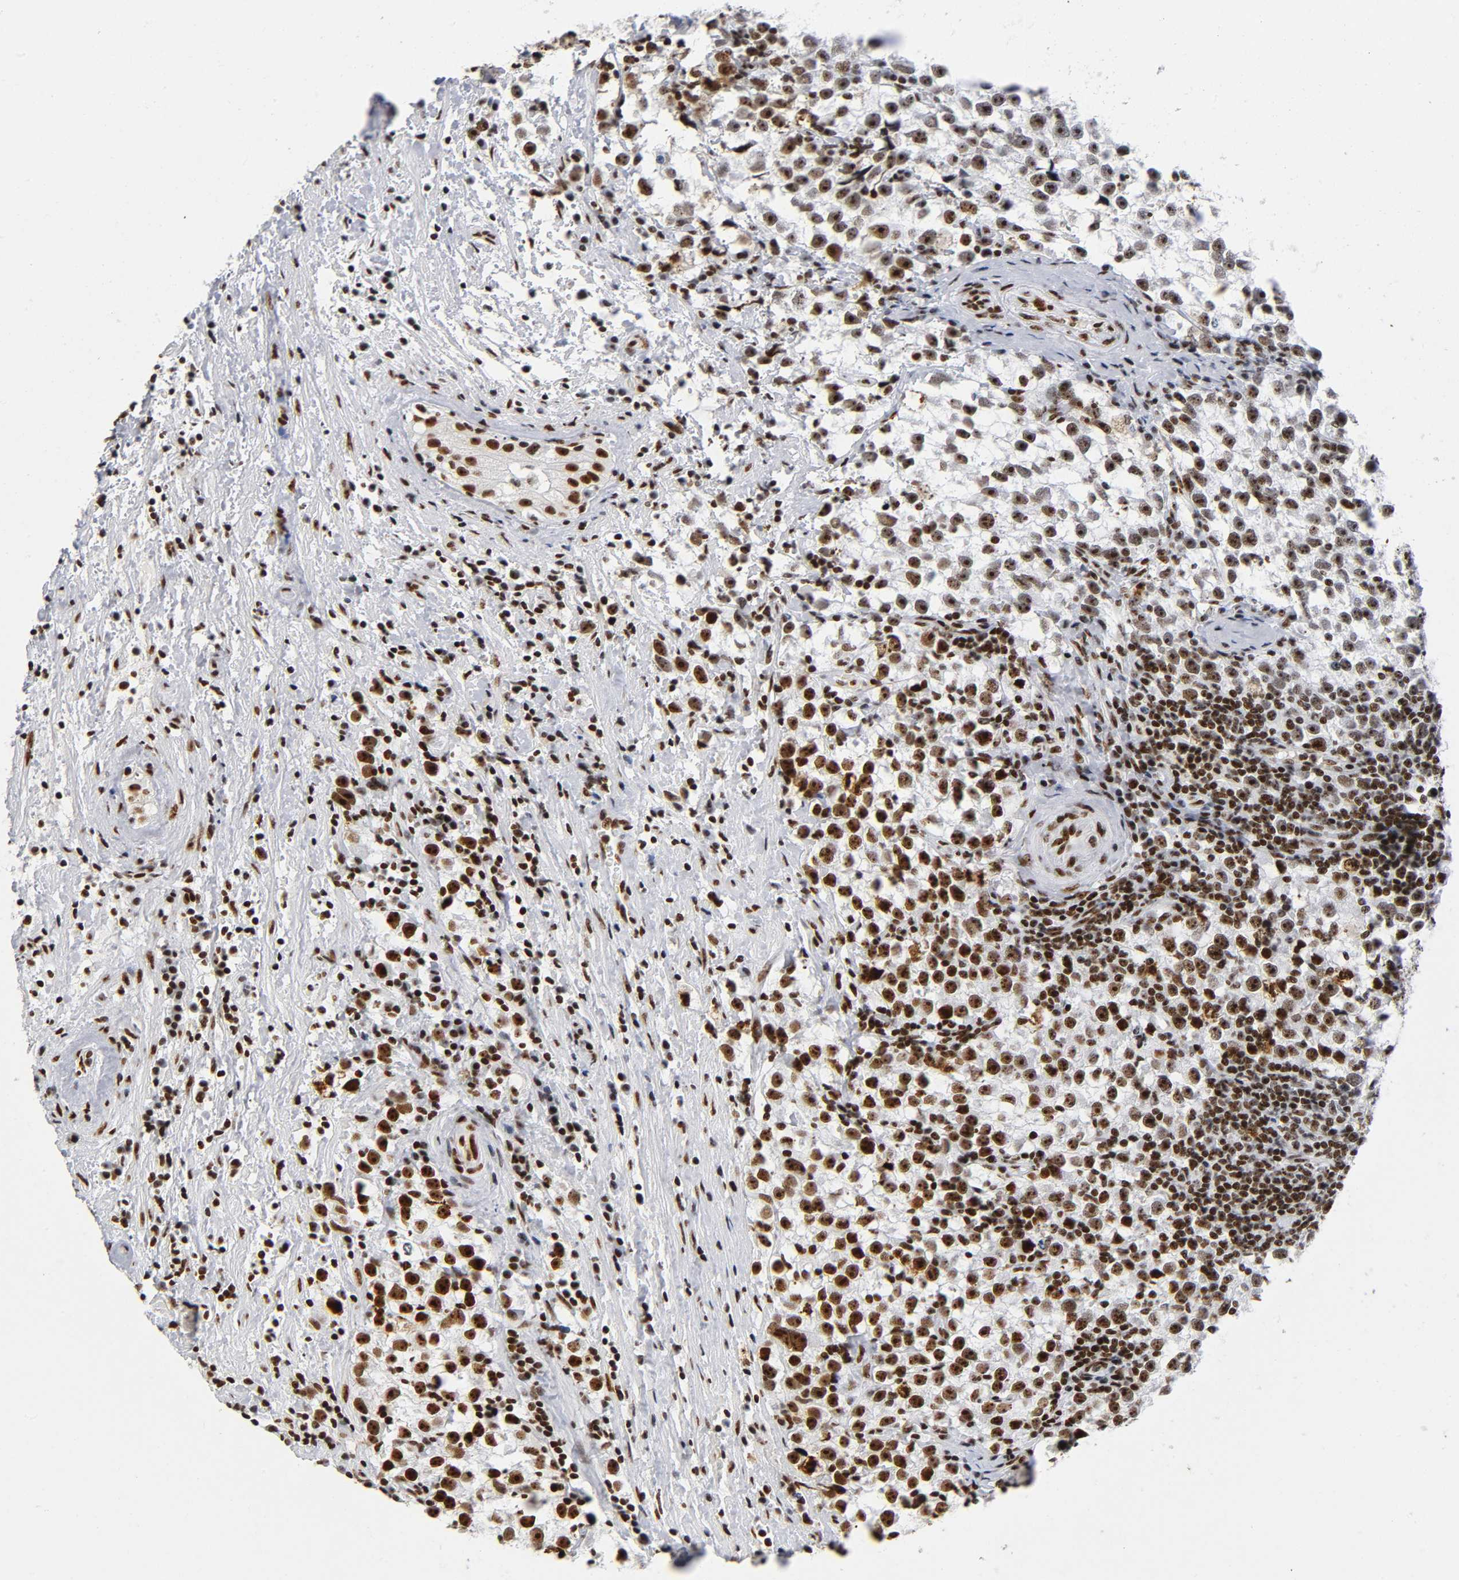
{"staining": {"intensity": "strong", "quantity": ">75%", "location": "nuclear"}, "tissue": "testis cancer", "cell_type": "Tumor cells", "image_type": "cancer", "snomed": [{"axis": "morphology", "description": "Seminoma, NOS"}, {"axis": "topography", "description": "Testis"}], "caption": "A photomicrograph of testis cancer stained for a protein exhibits strong nuclear brown staining in tumor cells. Immunohistochemistry (ihc) stains the protein of interest in brown and the nuclei are stained blue.", "gene": "UBTF", "patient": {"sex": "male", "age": 33}}